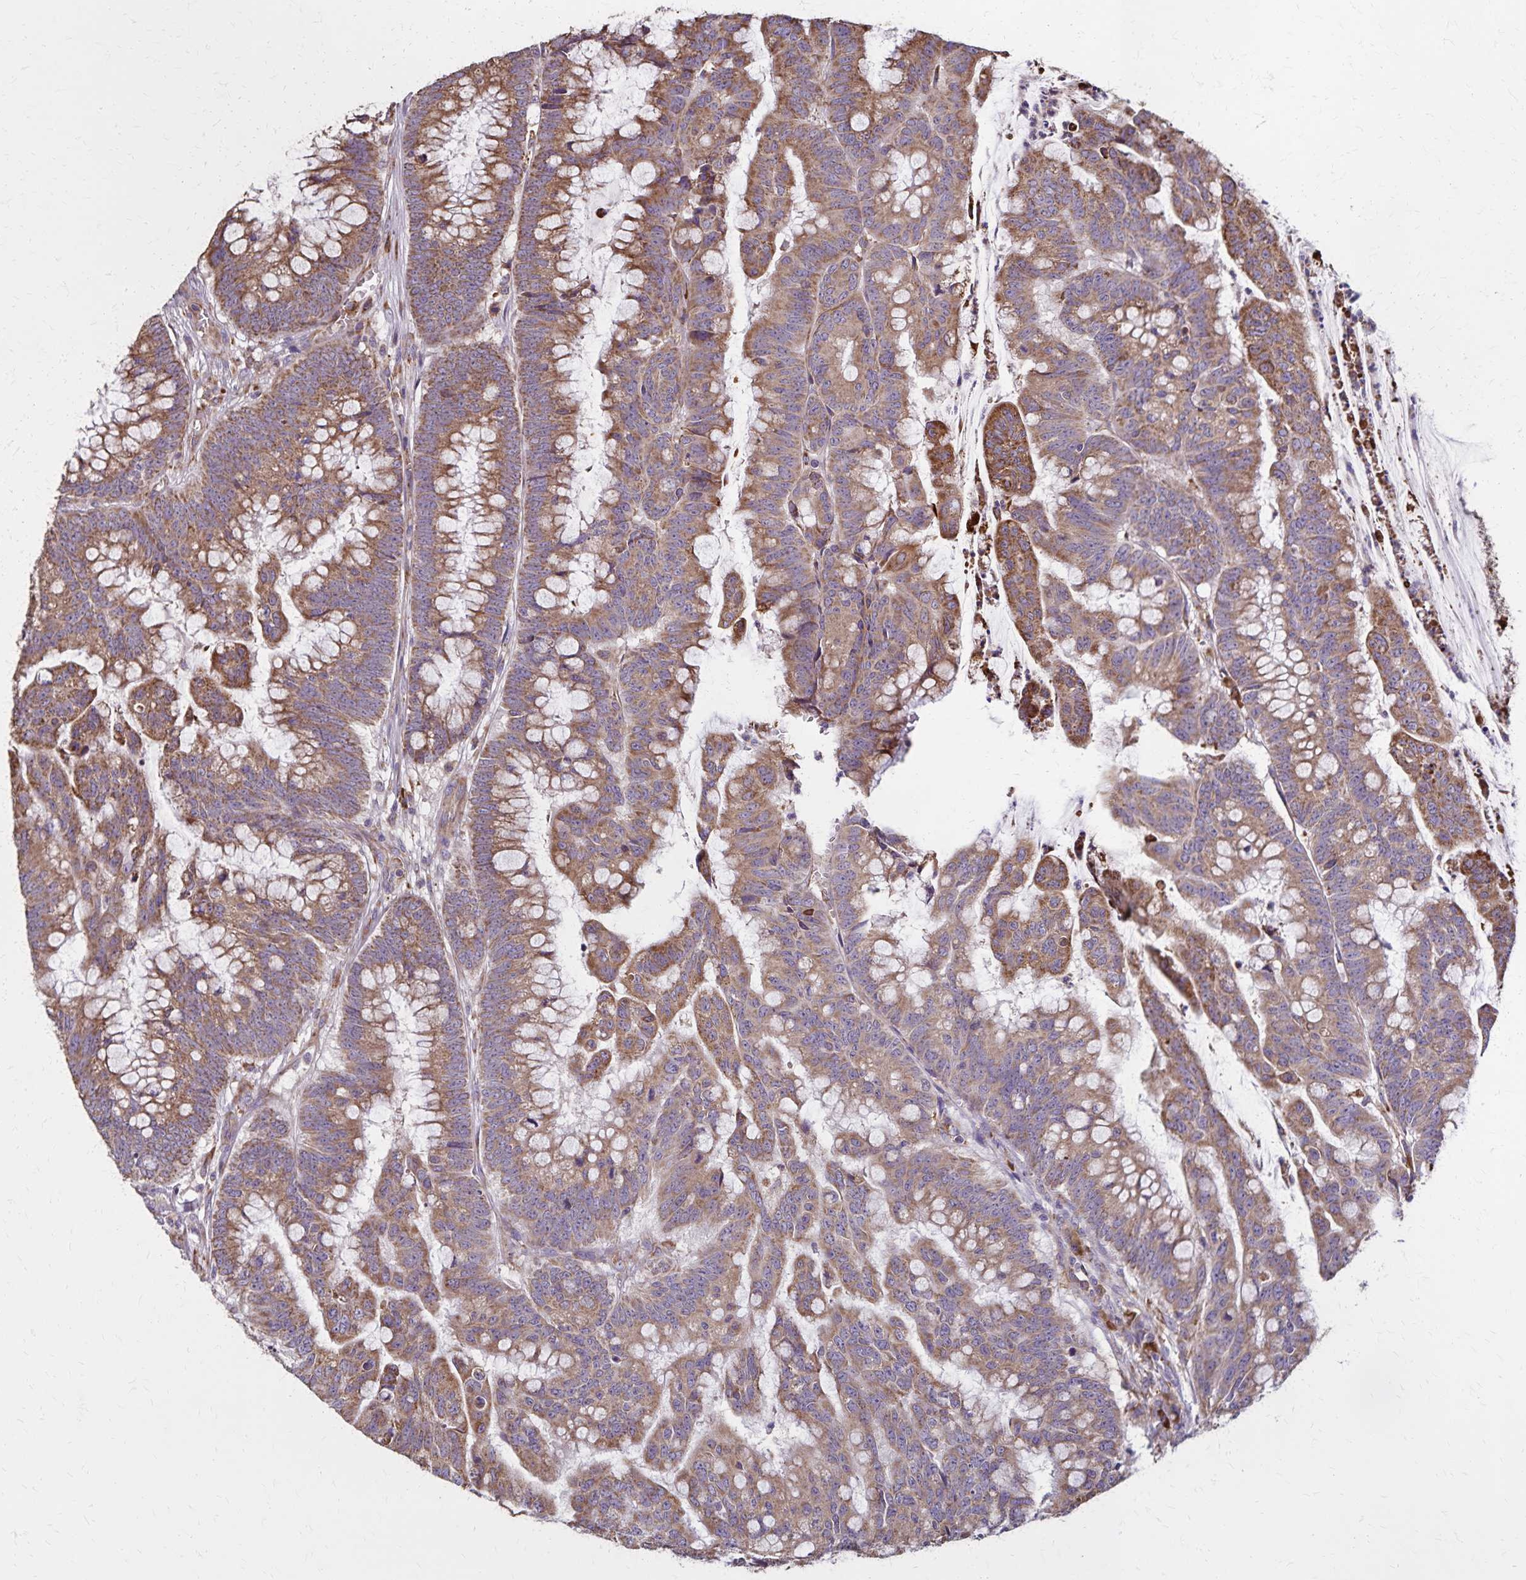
{"staining": {"intensity": "moderate", "quantity": ">75%", "location": "cytoplasmic/membranous"}, "tissue": "colorectal cancer", "cell_type": "Tumor cells", "image_type": "cancer", "snomed": [{"axis": "morphology", "description": "Adenocarcinoma, NOS"}, {"axis": "topography", "description": "Colon"}], "caption": "A medium amount of moderate cytoplasmic/membranous positivity is identified in approximately >75% of tumor cells in adenocarcinoma (colorectal) tissue.", "gene": "RNF10", "patient": {"sex": "male", "age": 62}}